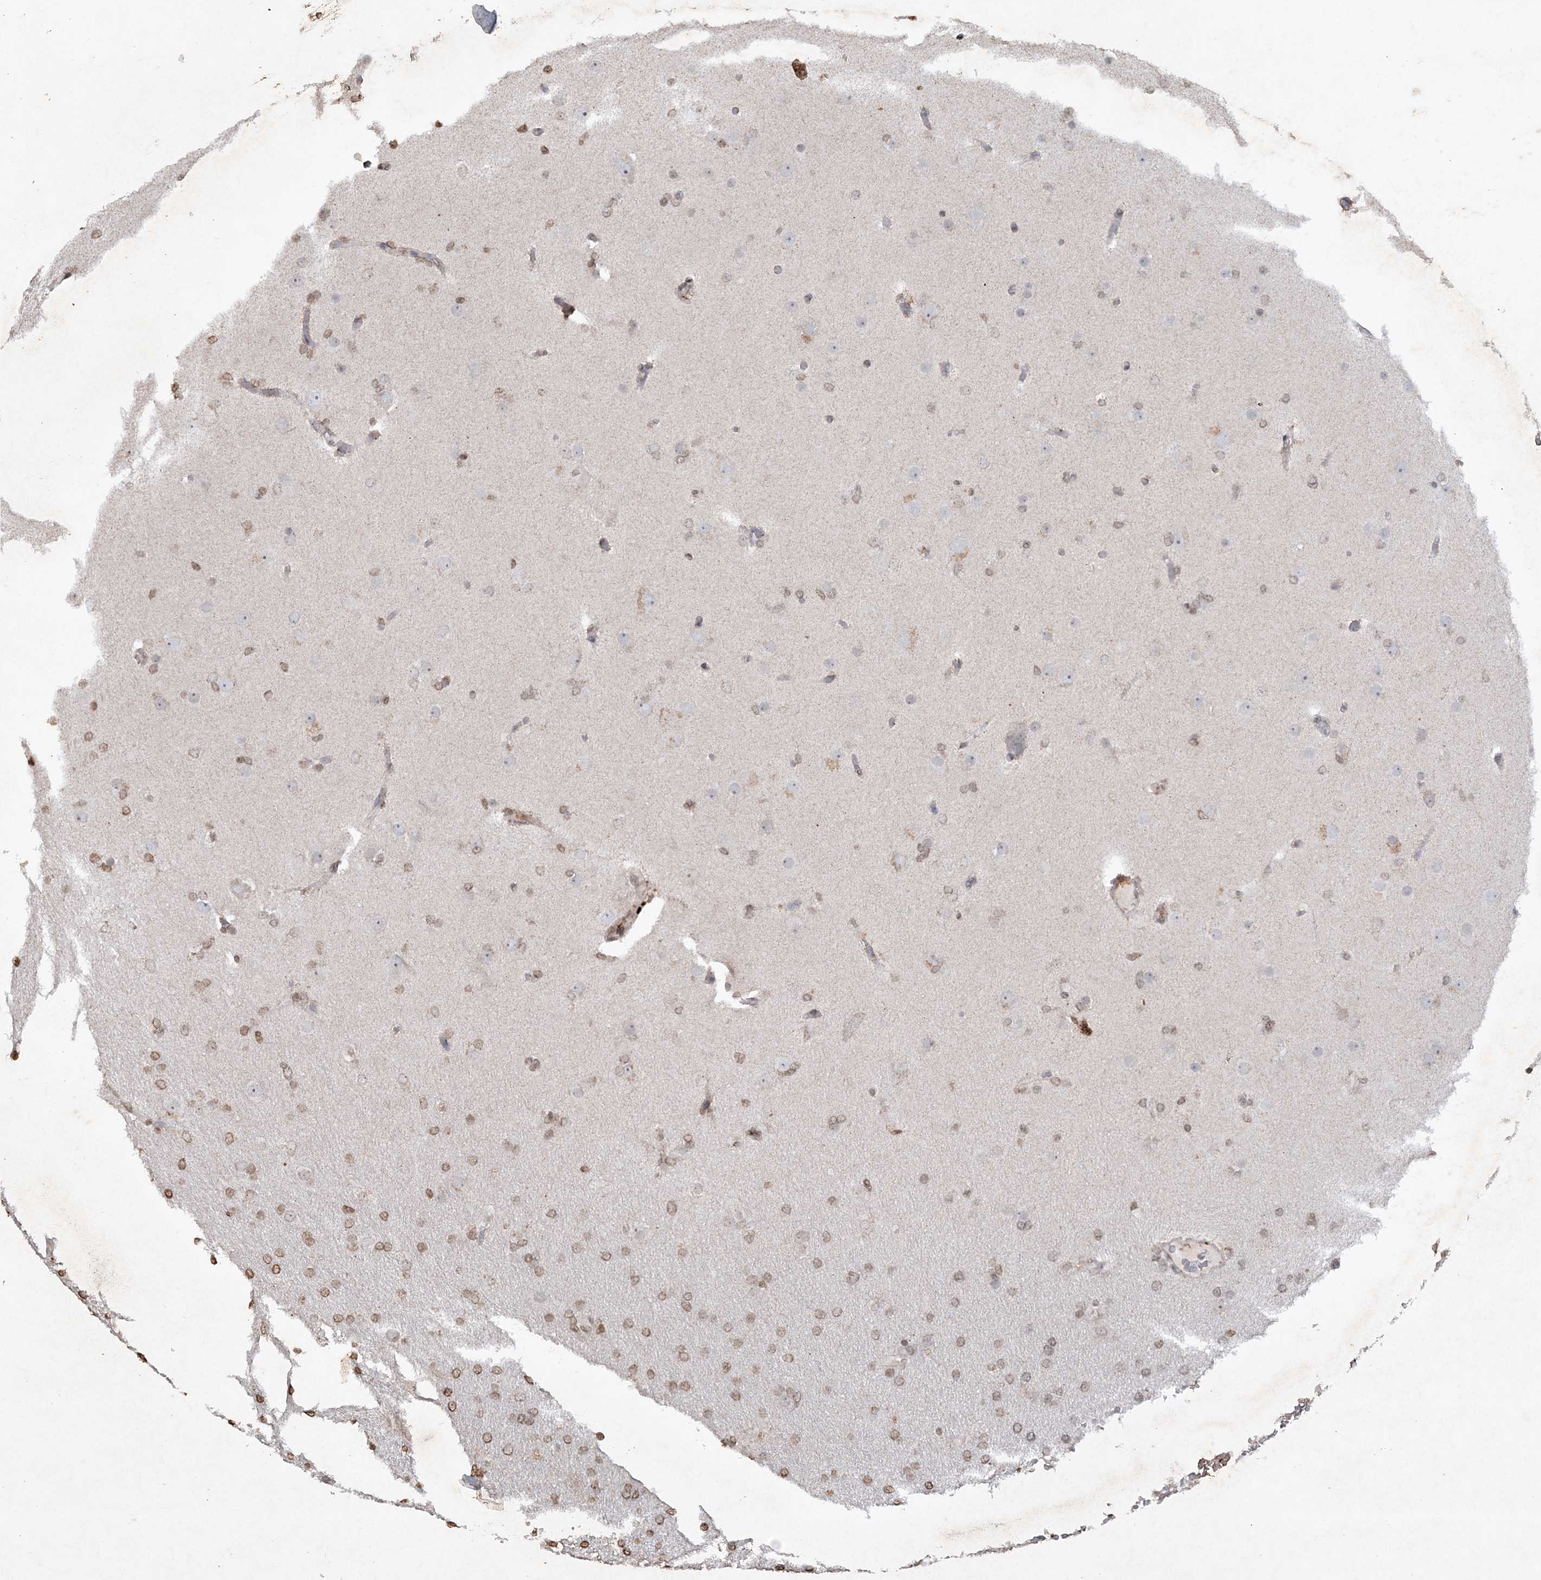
{"staining": {"intensity": "weak", "quantity": ">75%", "location": "cytoplasmic/membranous"}, "tissue": "glioma", "cell_type": "Tumor cells", "image_type": "cancer", "snomed": [{"axis": "morphology", "description": "Glioma, malignant, High grade"}, {"axis": "topography", "description": "Cerebral cortex"}], "caption": "A brown stain highlights weak cytoplasmic/membranous staining of a protein in human malignant glioma (high-grade) tumor cells.", "gene": "TTC7A", "patient": {"sex": "female", "age": 36}}